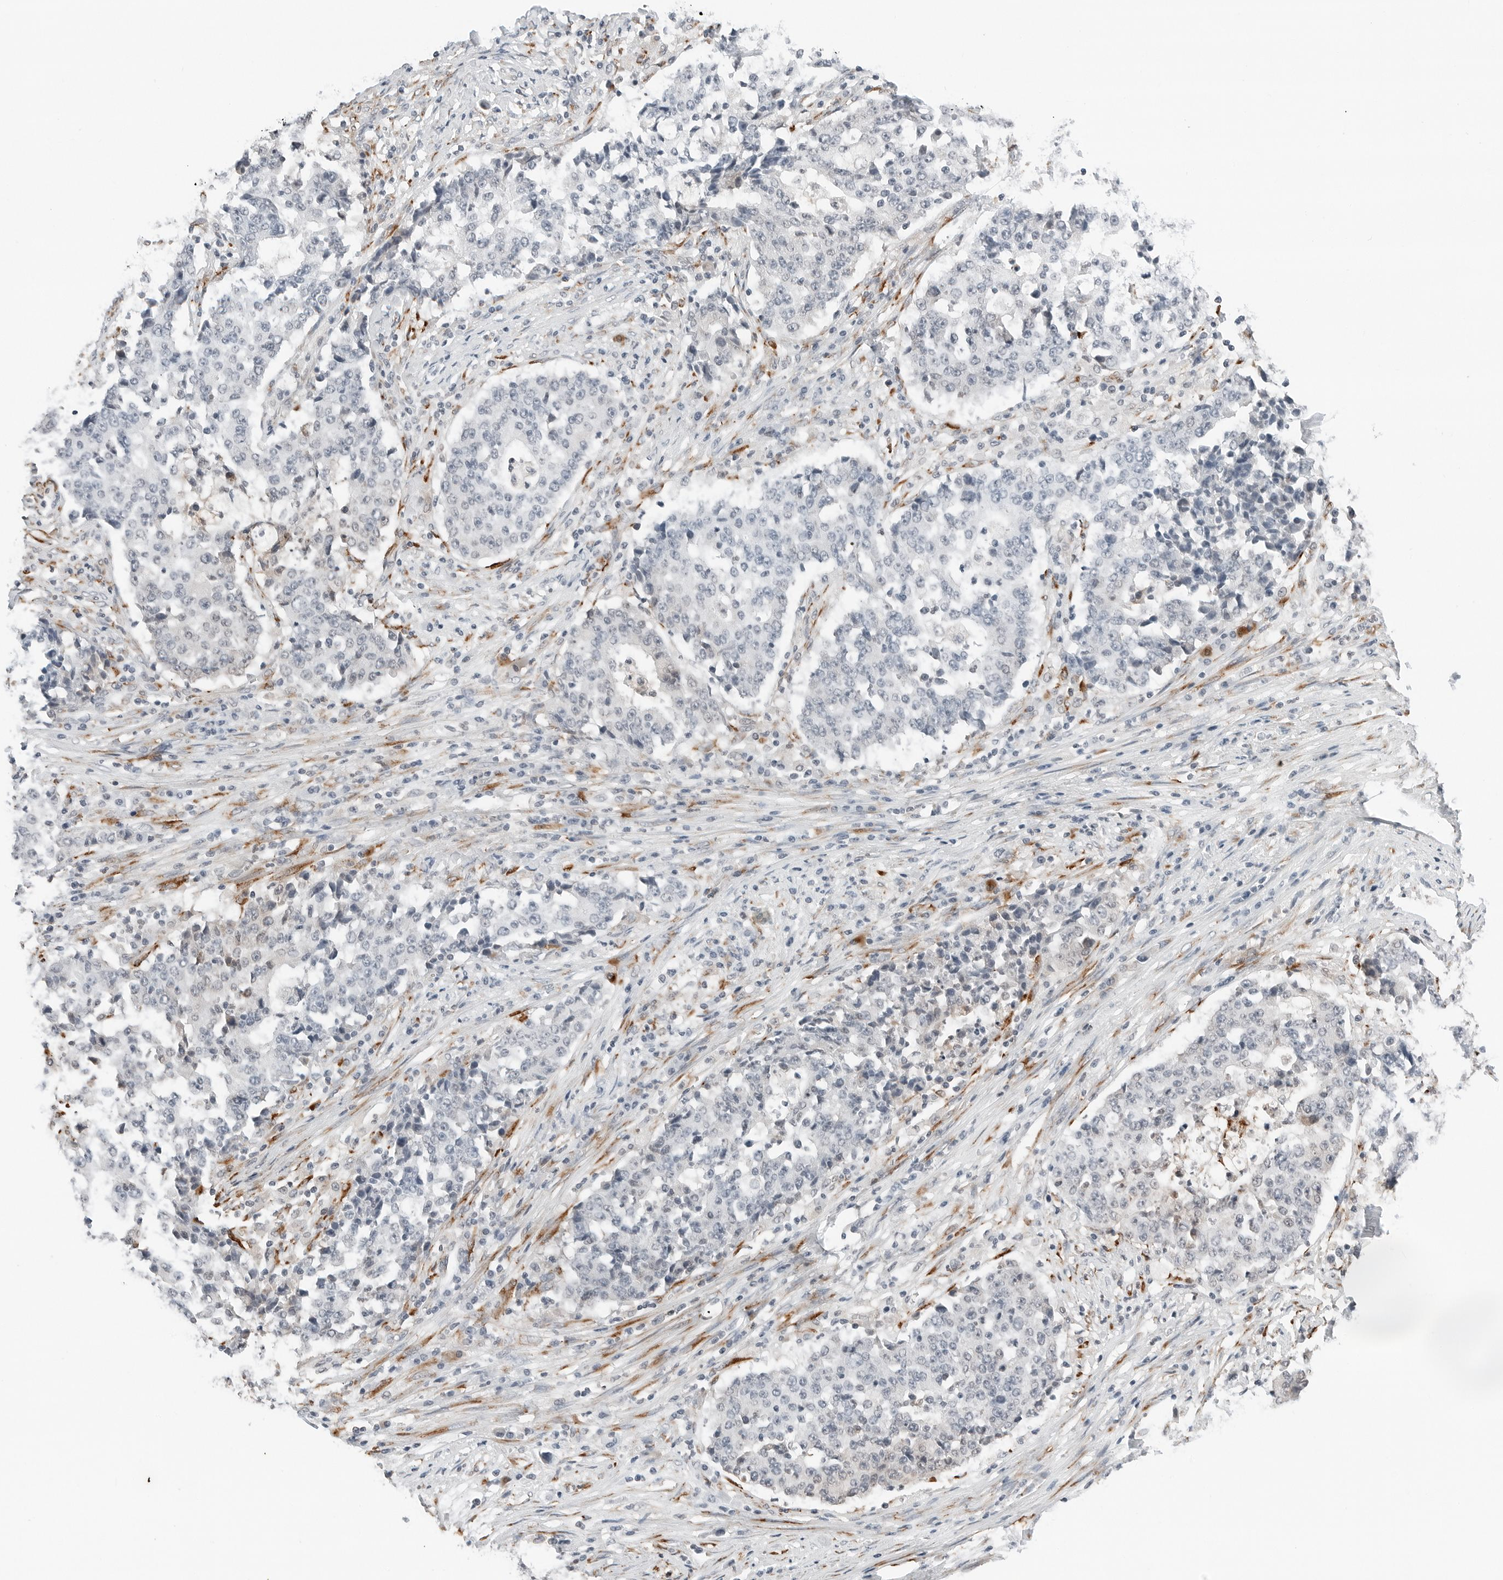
{"staining": {"intensity": "negative", "quantity": "none", "location": "none"}, "tissue": "stomach cancer", "cell_type": "Tumor cells", "image_type": "cancer", "snomed": [{"axis": "morphology", "description": "Adenocarcinoma, NOS"}, {"axis": "topography", "description": "Stomach"}], "caption": "Immunohistochemistry photomicrograph of neoplastic tissue: human stomach cancer stained with DAB exhibits no significant protein positivity in tumor cells.", "gene": "P4HA2", "patient": {"sex": "male", "age": 59}}